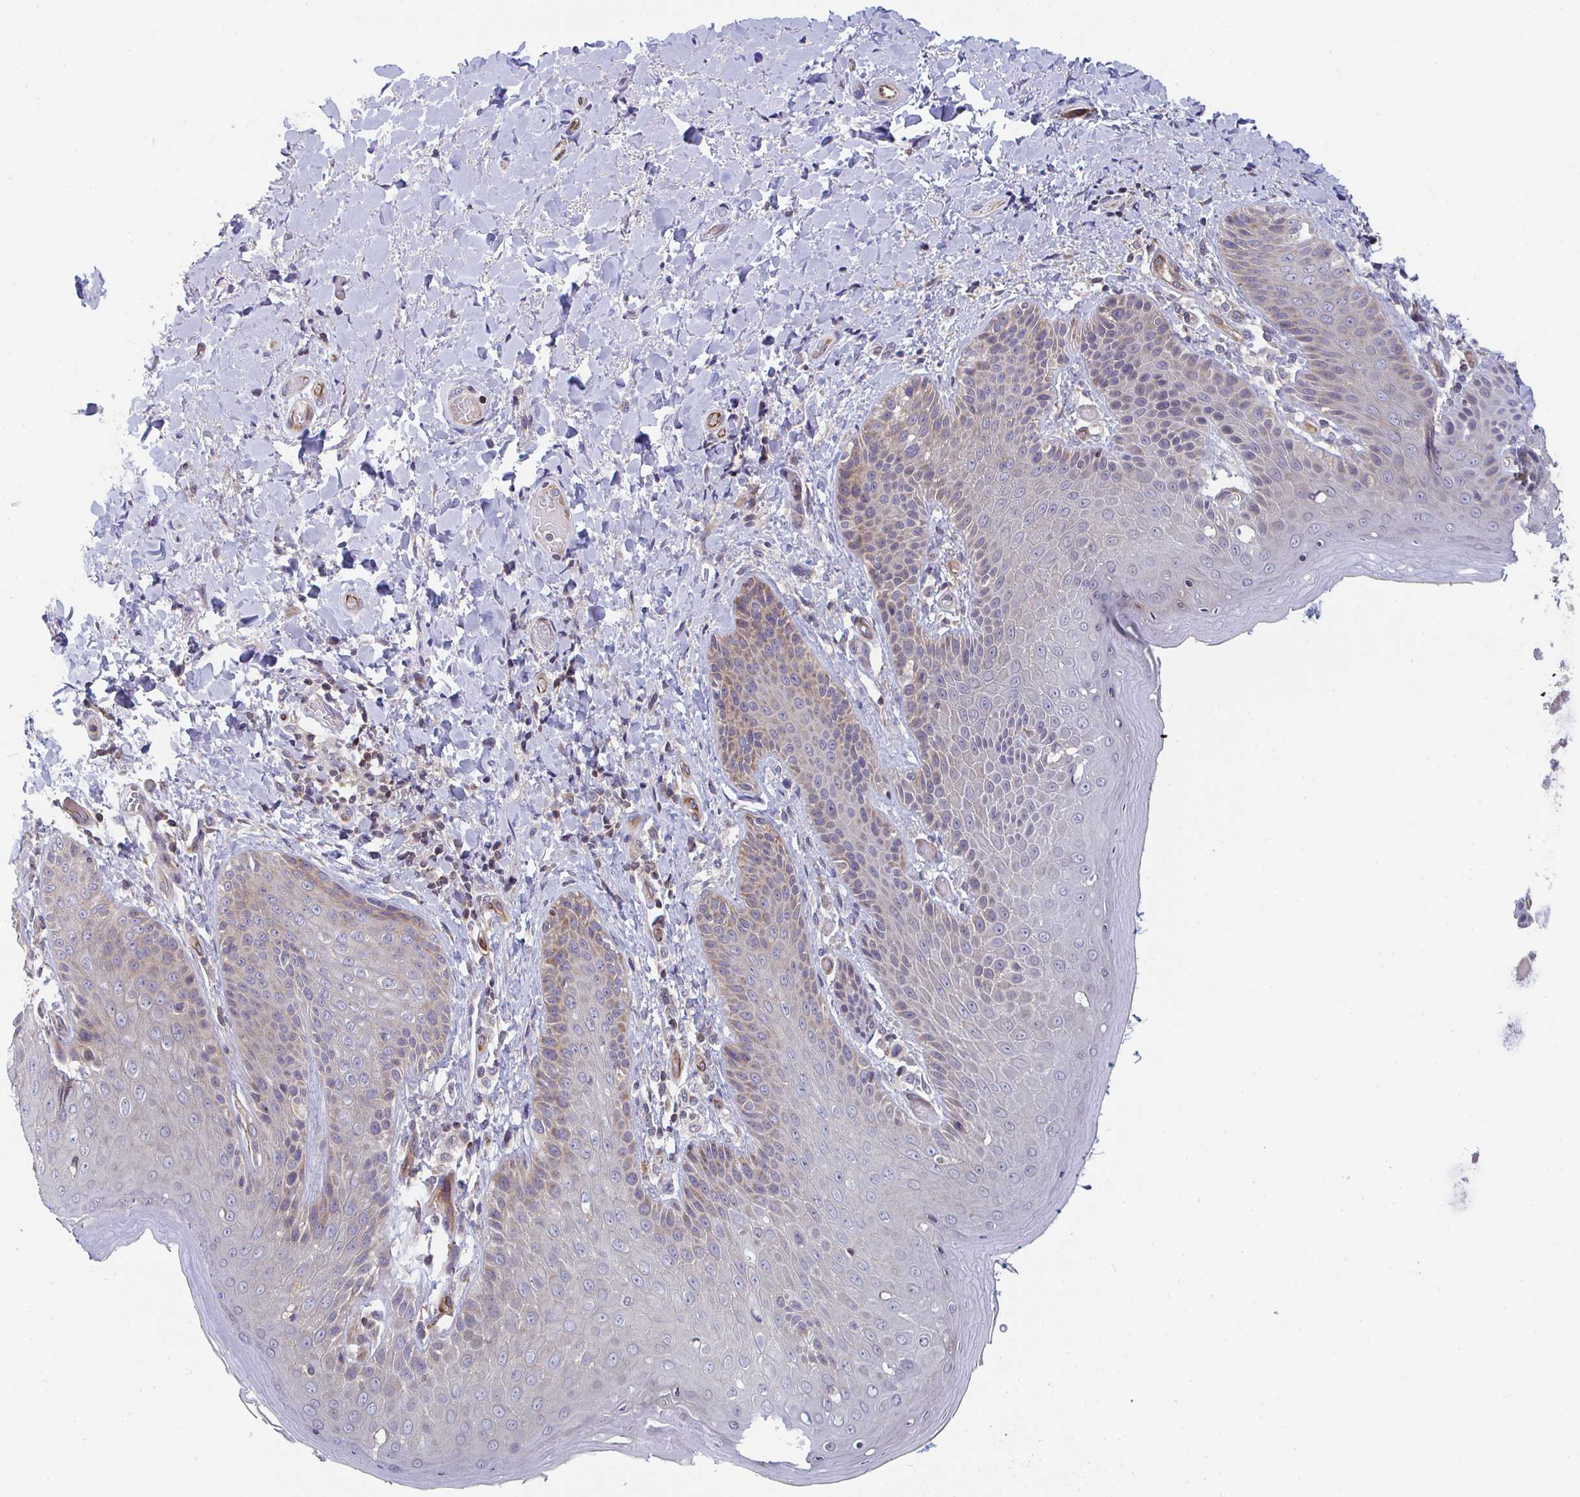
{"staining": {"intensity": "weak", "quantity": "25%-75%", "location": "cytoplasmic/membranous"}, "tissue": "skin", "cell_type": "Epidermal cells", "image_type": "normal", "snomed": [{"axis": "morphology", "description": "Normal tissue, NOS"}, {"axis": "topography", "description": "Anal"}, {"axis": "topography", "description": "Peripheral nerve tissue"}], "caption": "A low amount of weak cytoplasmic/membranous positivity is identified in about 25%-75% of epidermal cells in unremarkable skin.", "gene": "EIF1AD", "patient": {"sex": "male", "age": 51}}